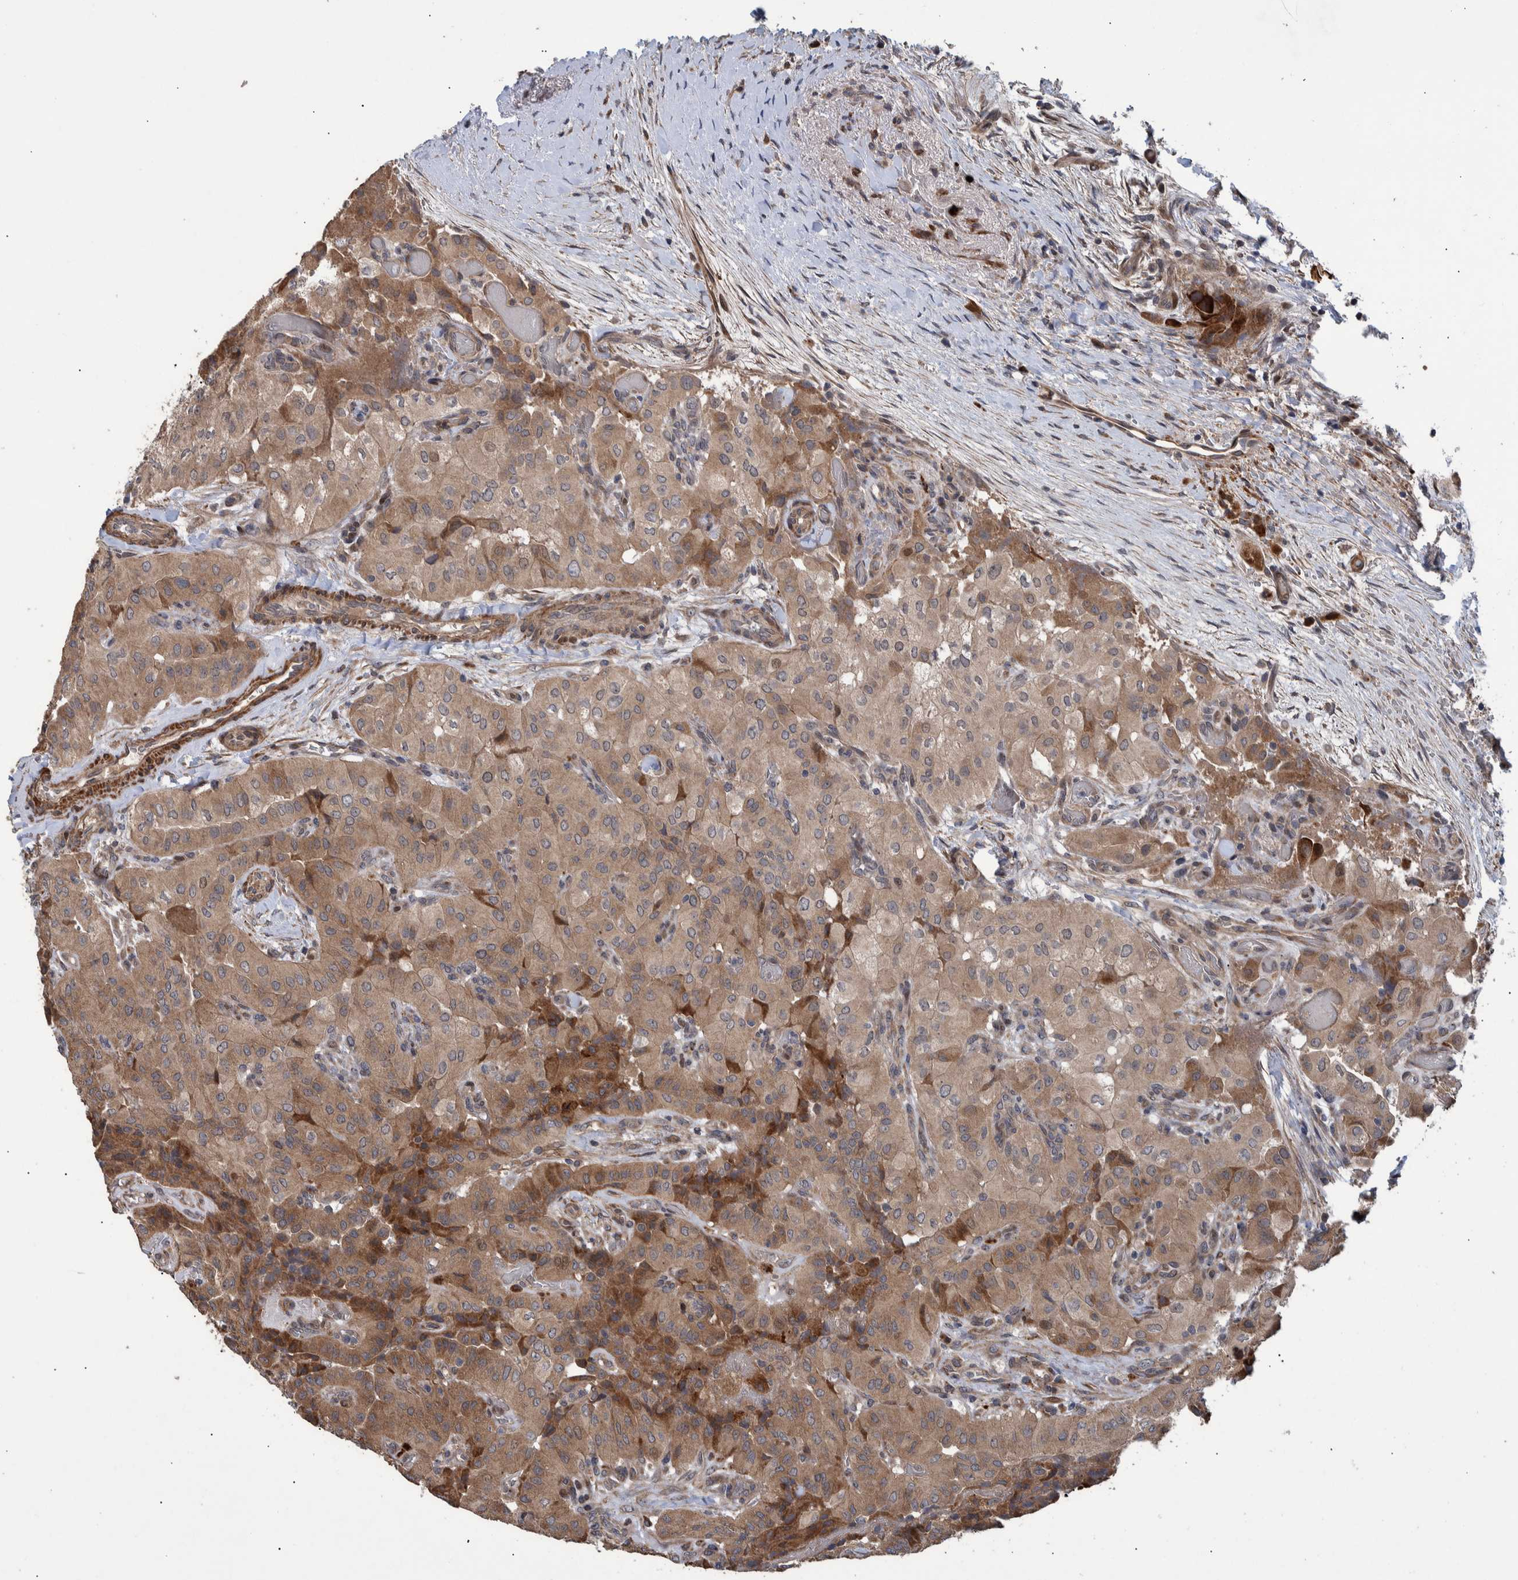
{"staining": {"intensity": "moderate", "quantity": ">75%", "location": "cytoplasmic/membranous"}, "tissue": "thyroid cancer", "cell_type": "Tumor cells", "image_type": "cancer", "snomed": [{"axis": "morphology", "description": "Papillary adenocarcinoma, NOS"}, {"axis": "topography", "description": "Thyroid gland"}], "caption": "Tumor cells demonstrate medium levels of moderate cytoplasmic/membranous expression in about >75% of cells in human thyroid cancer (papillary adenocarcinoma).", "gene": "B3GNTL1", "patient": {"sex": "female", "age": 59}}